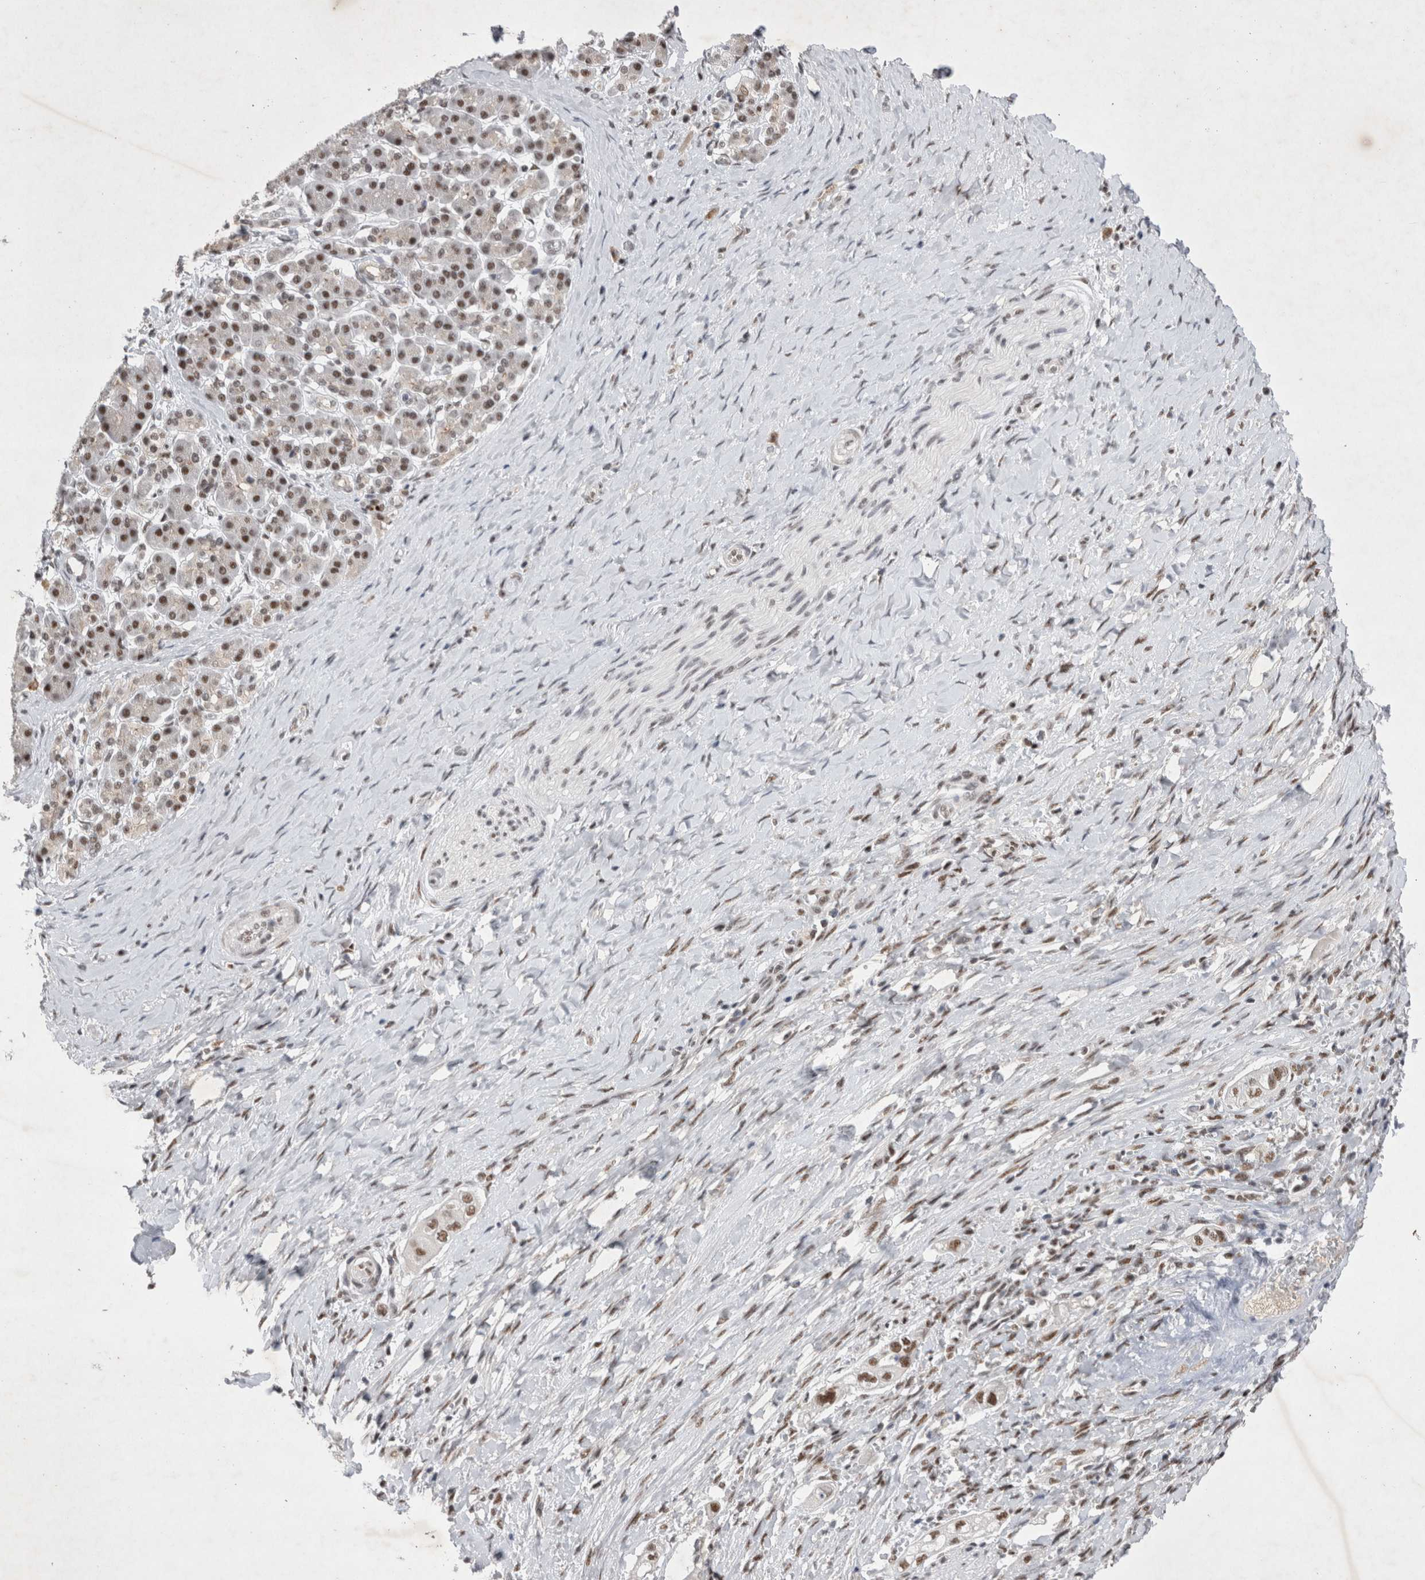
{"staining": {"intensity": "moderate", "quantity": ">75%", "location": "nuclear"}, "tissue": "pancreatic cancer", "cell_type": "Tumor cells", "image_type": "cancer", "snomed": [{"axis": "morphology", "description": "Adenocarcinoma, NOS"}, {"axis": "topography", "description": "Pancreas"}], "caption": "A photomicrograph showing moderate nuclear expression in approximately >75% of tumor cells in pancreatic cancer, as visualized by brown immunohistochemical staining.", "gene": "RBM6", "patient": {"sex": "male", "age": 58}}